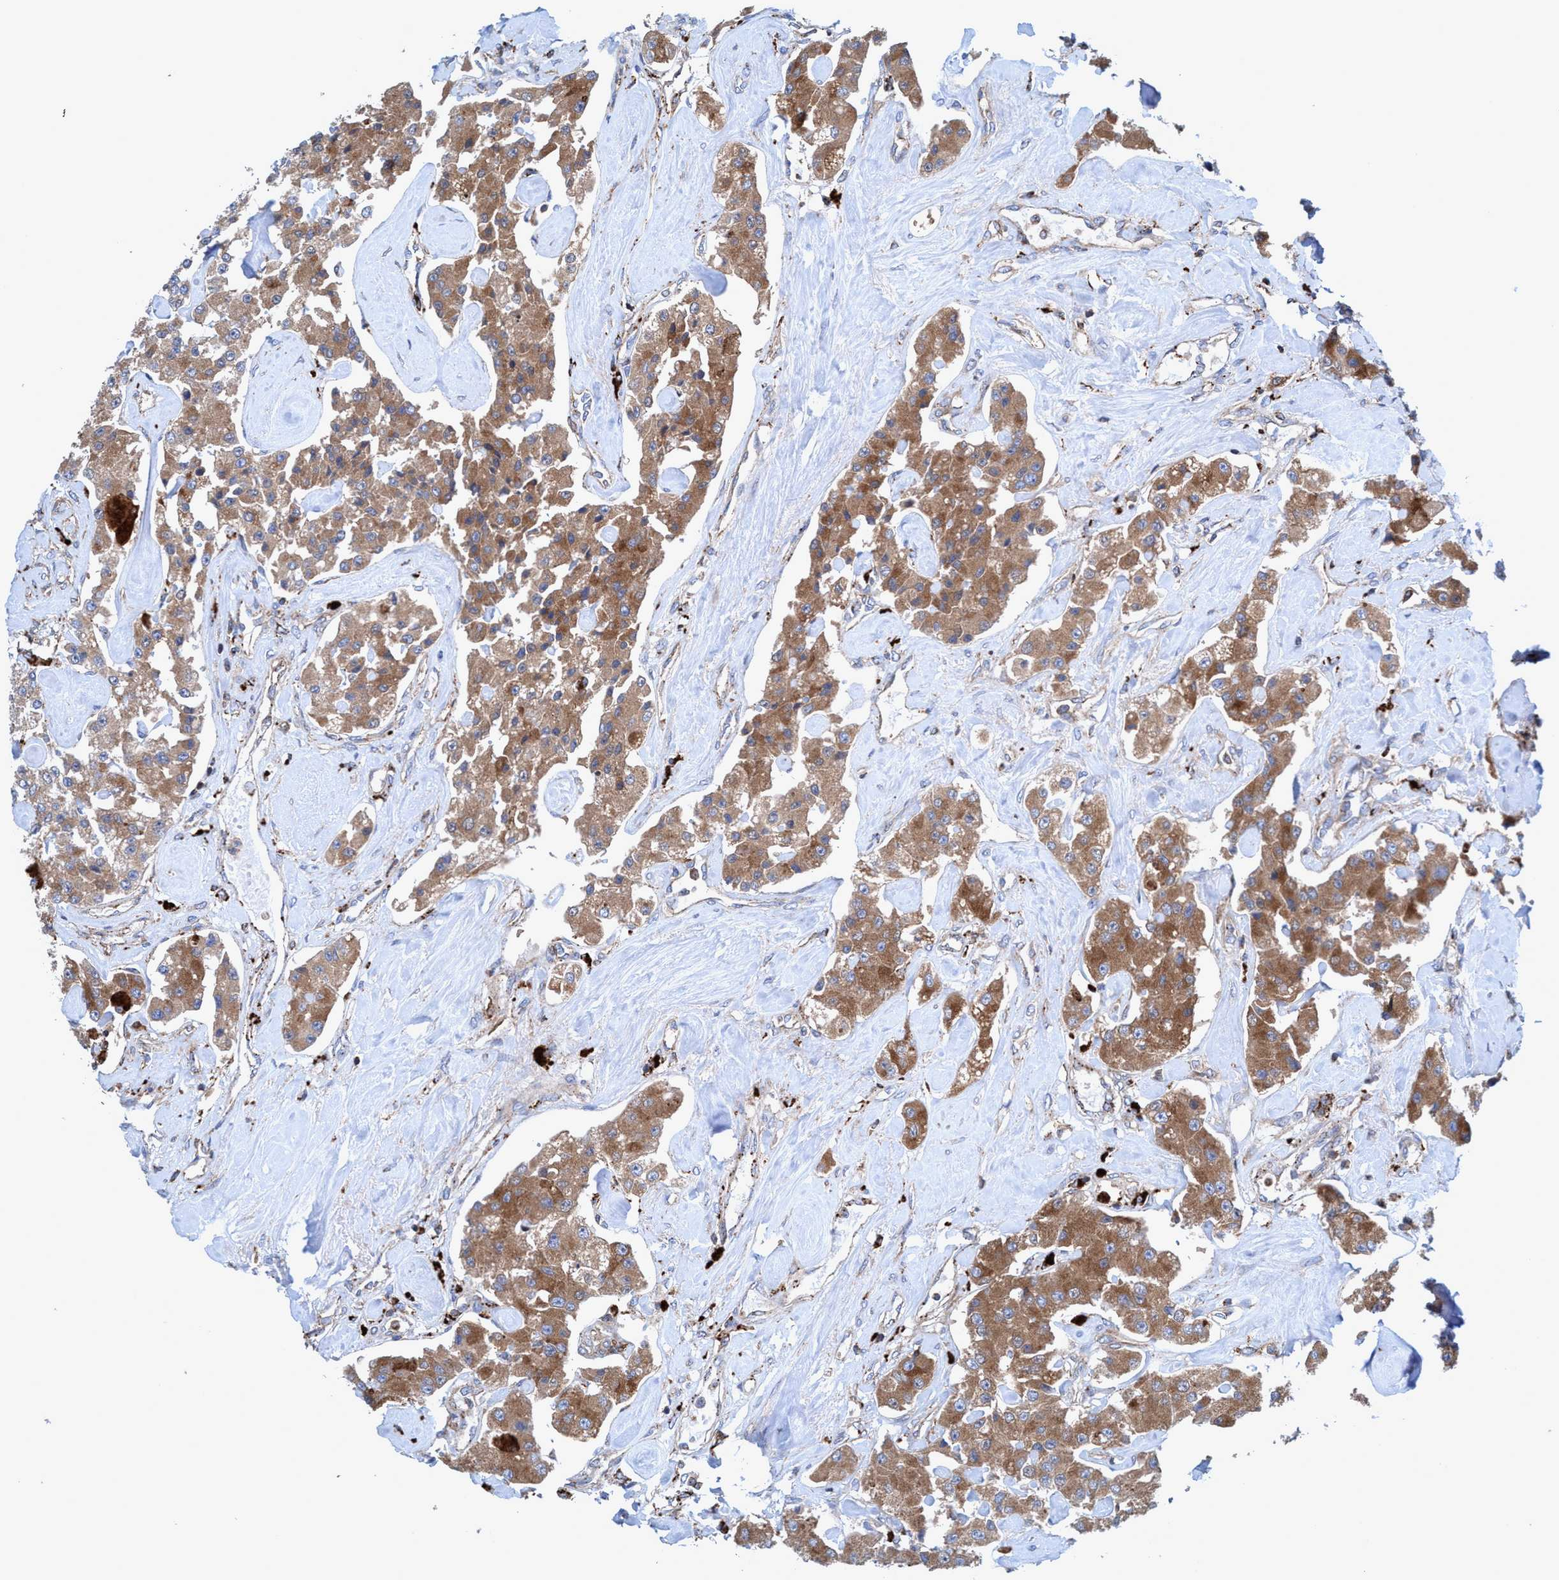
{"staining": {"intensity": "moderate", "quantity": ">75%", "location": "cytoplasmic/membranous"}, "tissue": "carcinoid", "cell_type": "Tumor cells", "image_type": "cancer", "snomed": [{"axis": "morphology", "description": "Carcinoid, malignant, NOS"}, {"axis": "topography", "description": "Pancreas"}], "caption": "Immunohistochemistry (IHC) histopathology image of carcinoid (malignant) stained for a protein (brown), which demonstrates medium levels of moderate cytoplasmic/membranous staining in approximately >75% of tumor cells.", "gene": "TRIM65", "patient": {"sex": "male", "age": 41}}